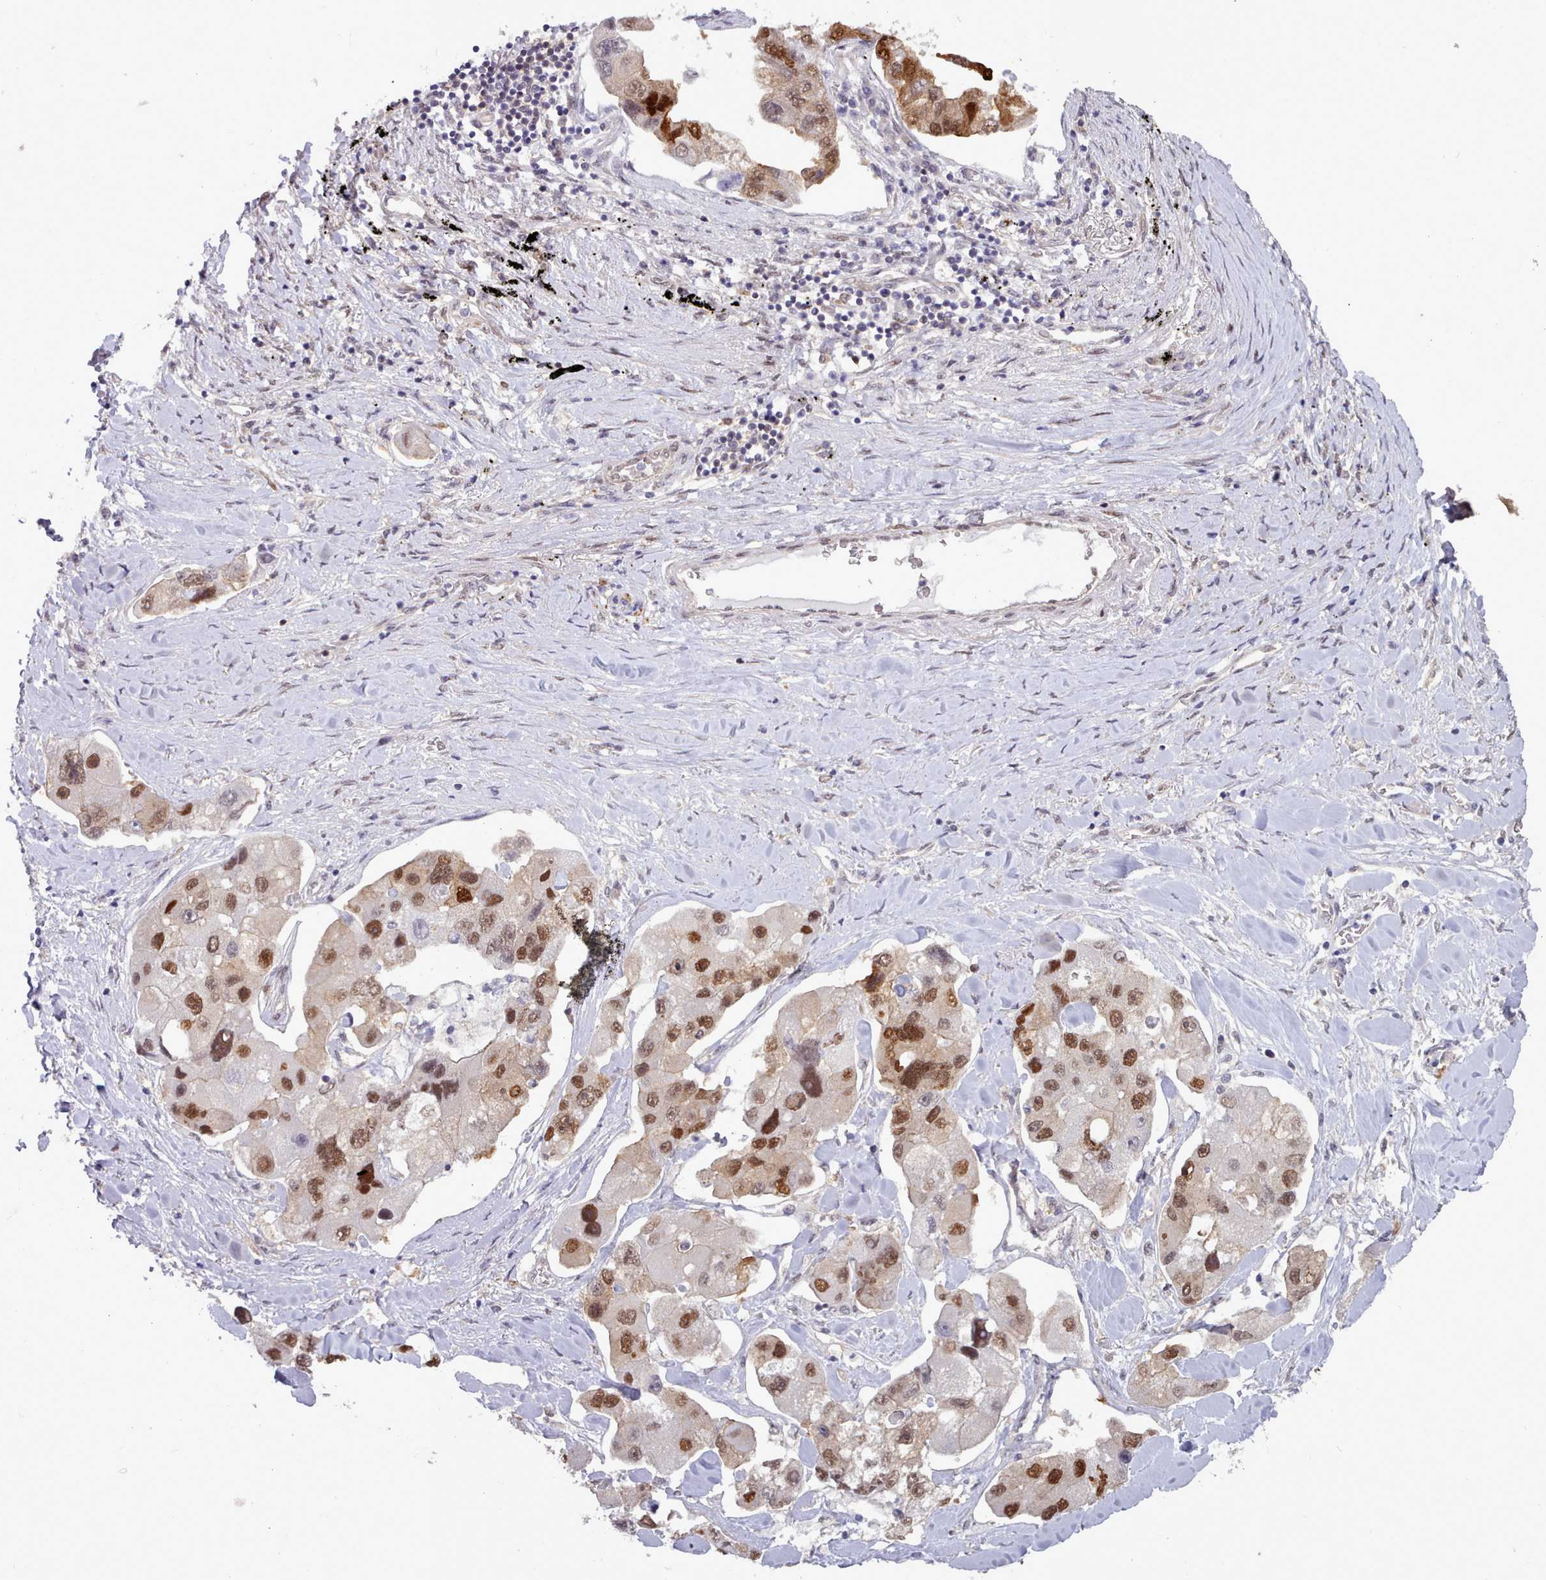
{"staining": {"intensity": "strong", "quantity": ">75%", "location": "nuclear"}, "tissue": "lung cancer", "cell_type": "Tumor cells", "image_type": "cancer", "snomed": [{"axis": "morphology", "description": "Adenocarcinoma, NOS"}, {"axis": "topography", "description": "Lung"}], "caption": "Immunohistochemistry (IHC) image of neoplastic tissue: human lung adenocarcinoma stained using IHC exhibits high levels of strong protein expression localized specifically in the nuclear of tumor cells, appearing as a nuclear brown color.", "gene": "CES3", "patient": {"sex": "female", "age": 54}}